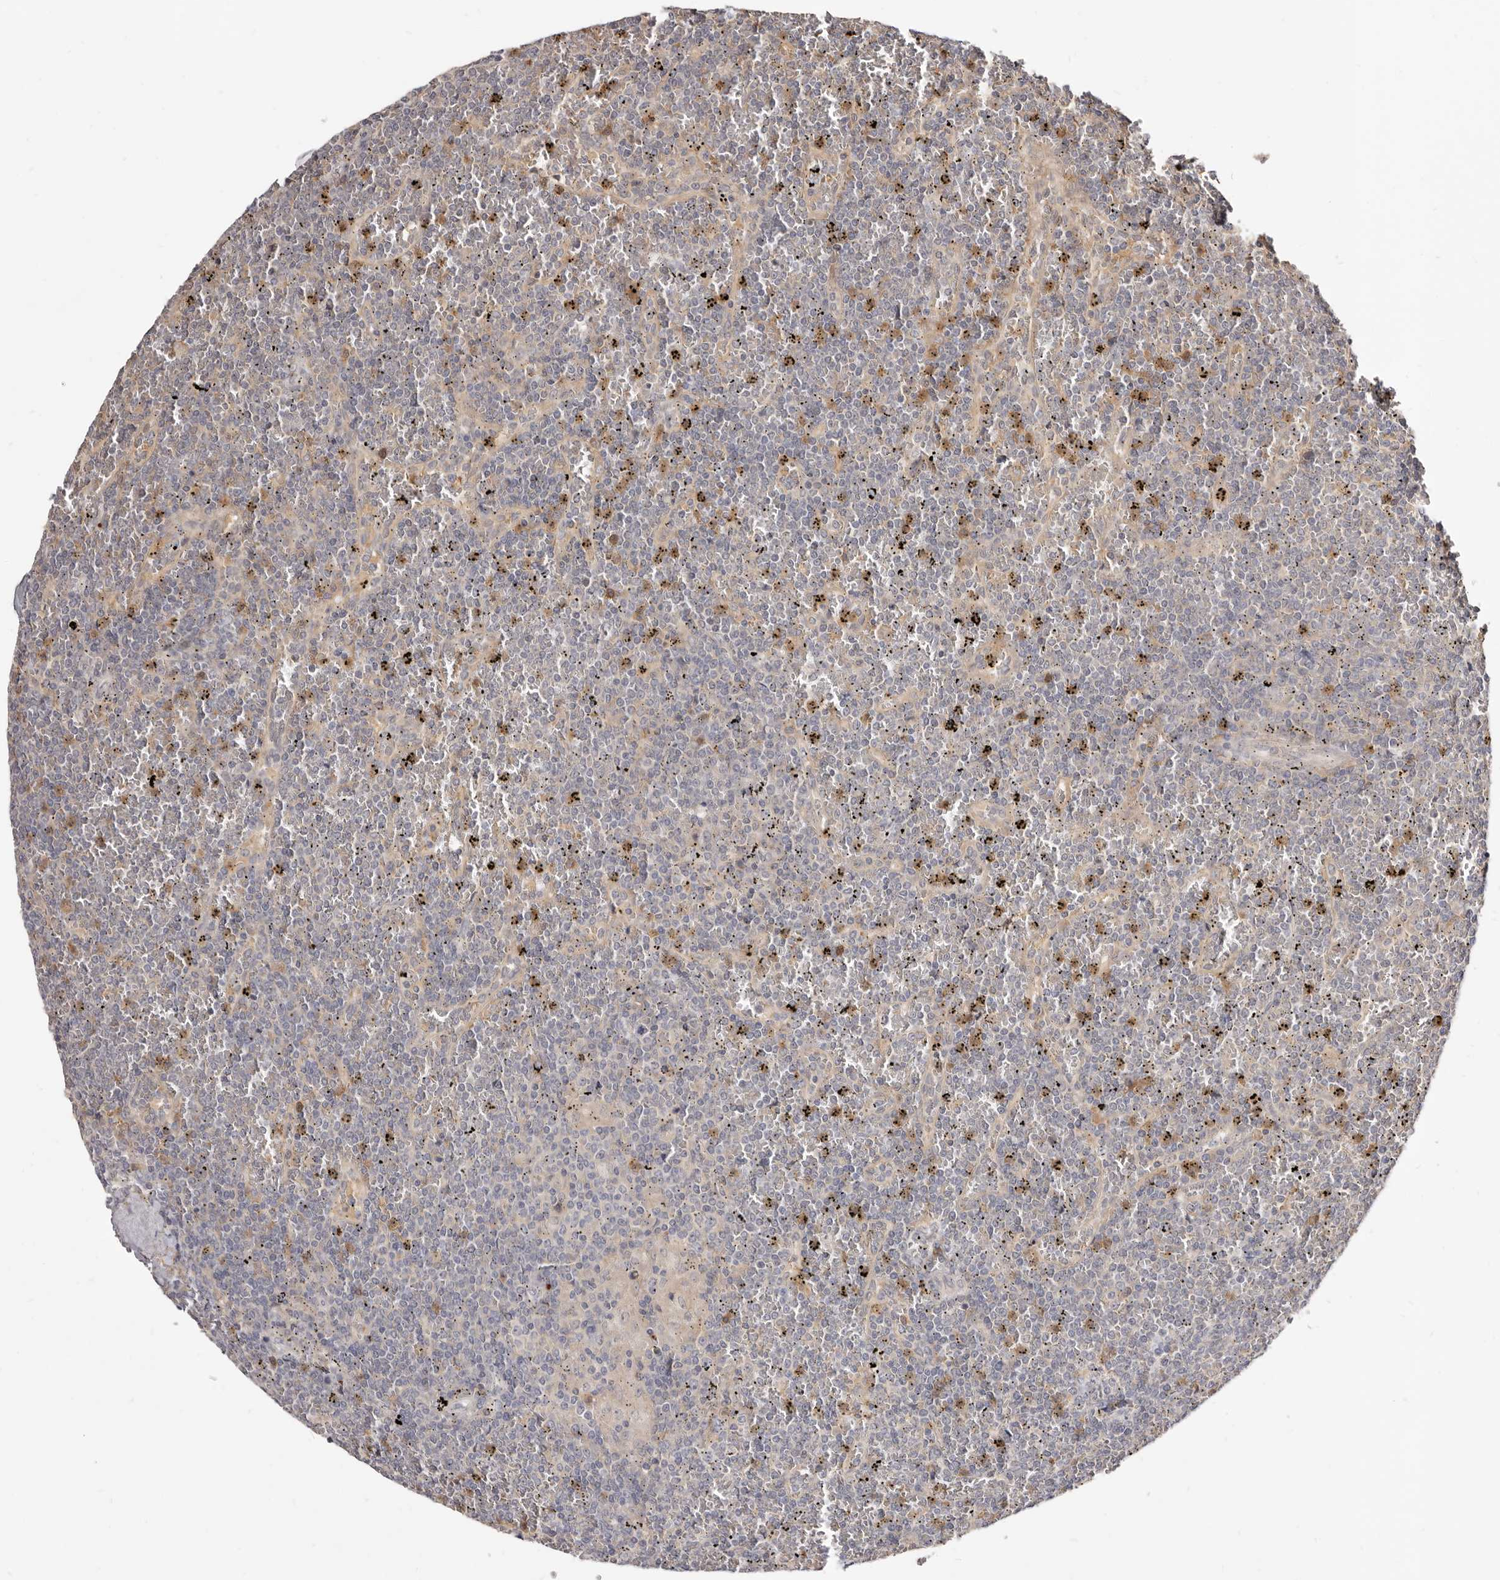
{"staining": {"intensity": "moderate", "quantity": "<25%", "location": "cytoplasmic/membranous"}, "tissue": "lymphoma", "cell_type": "Tumor cells", "image_type": "cancer", "snomed": [{"axis": "morphology", "description": "Malignant lymphoma, non-Hodgkin's type, Low grade"}, {"axis": "topography", "description": "Spleen"}], "caption": "The micrograph reveals a brown stain indicating the presence of a protein in the cytoplasmic/membranous of tumor cells in lymphoma.", "gene": "TC2N", "patient": {"sex": "female", "age": 19}}